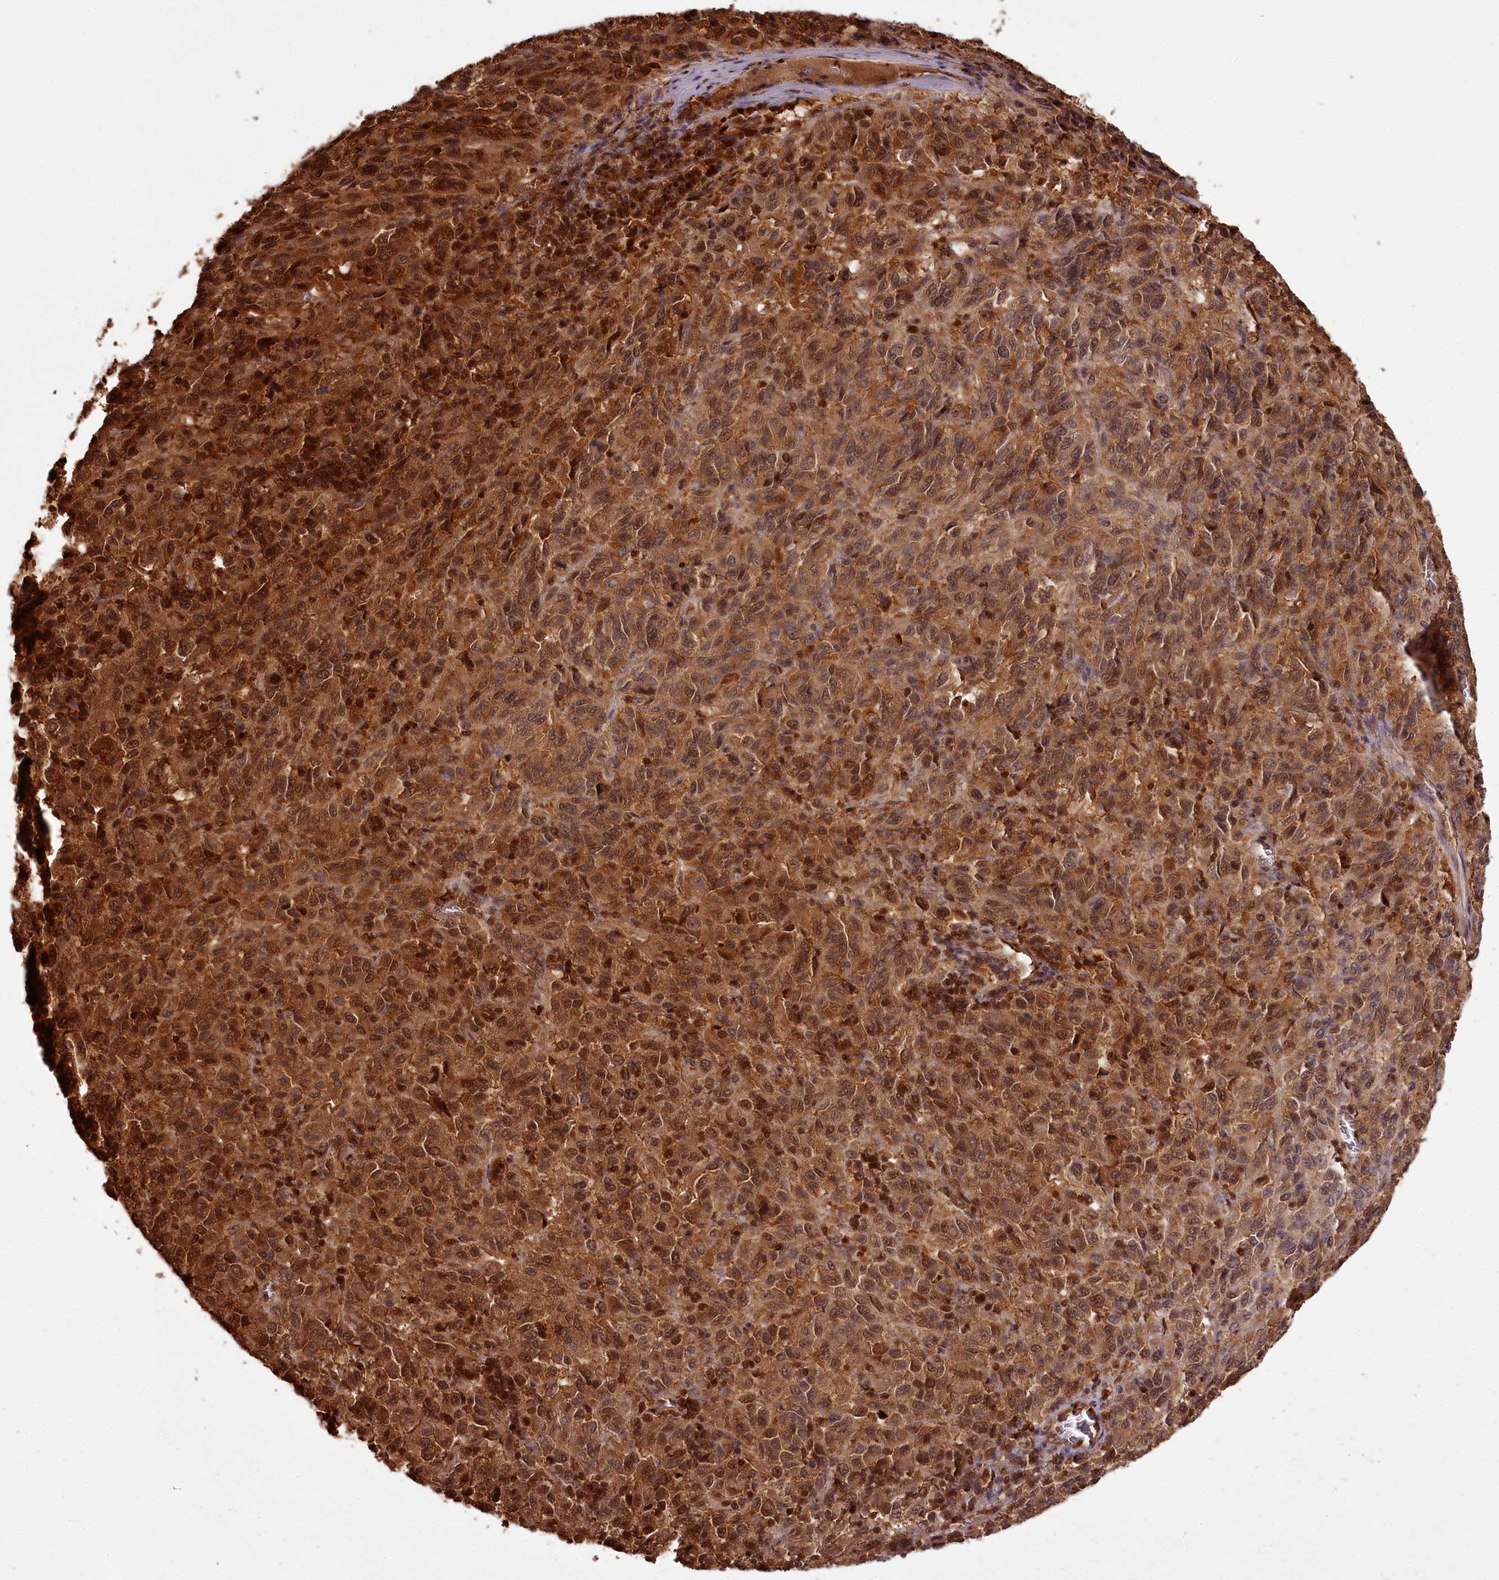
{"staining": {"intensity": "strong", "quantity": ">75%", "location": "cytoplasmic/membranous,nuclear"}, "tissue": "melanoma", "cell_type": "Tumor cells", "image_type": "cancer", "snomed": [{"axis": "morphology", "description": "Malignant melanoma, Metastatic site"}, {"axis": "topography", "description": "Lung"}], "caption": "A high-resolution micrograph shows immunohistochemistry (IHC) staining of melanoma, which reveals strong cytoplasmic/membranous and nuclear expression in approximately >75% of tumor cells.", "gene": "NPRL2", "patient": {"sex": "male", "age": 64}}